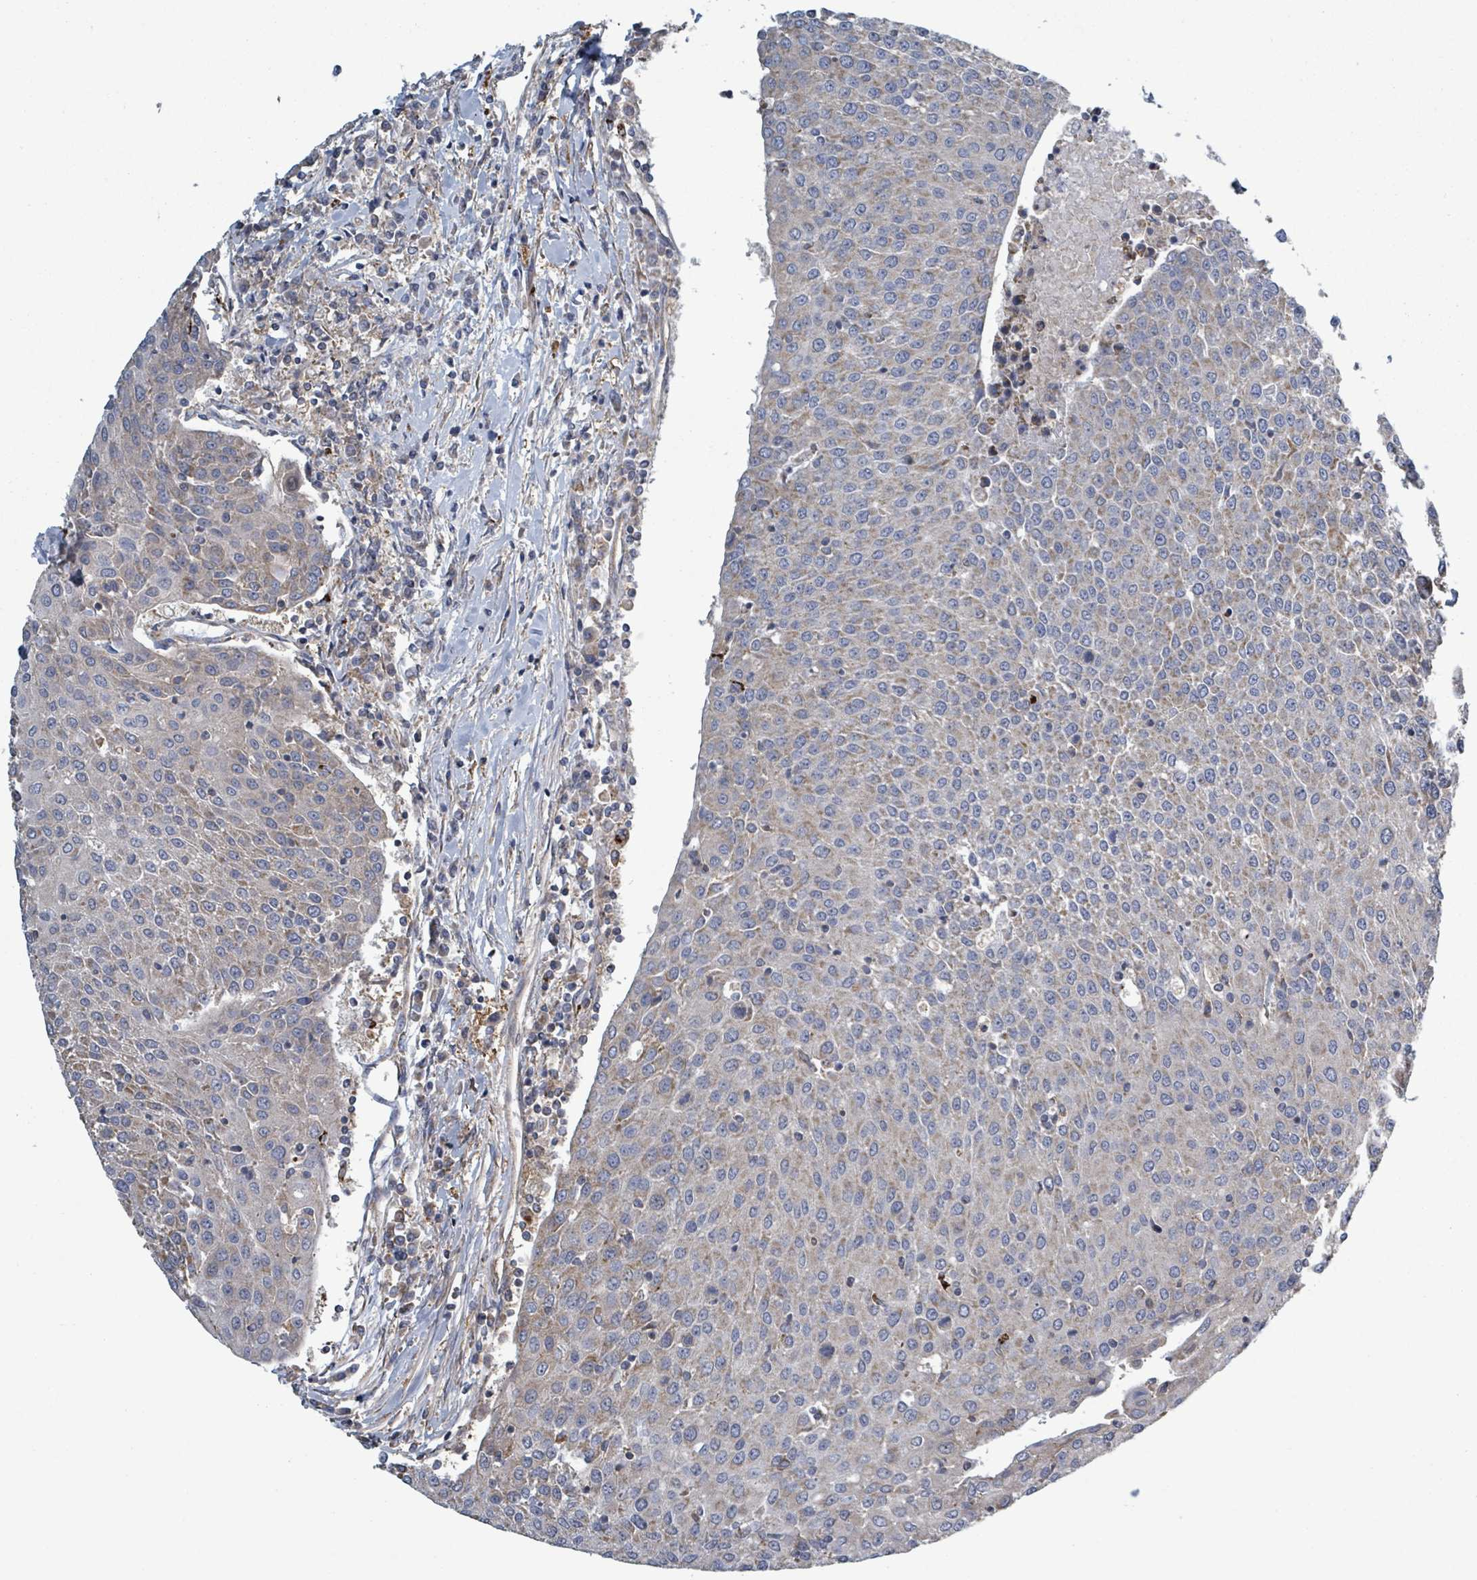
{"staining": {"intensity": "weak", "quantity": "25%-75%", "location": "cytoplasmic/membranous"}, "tissue": "urothelial cancer", "cell_type": "Tumor cells", "image_type": "cancer", "snomed": [{"axis": "morphology", "description": "Urothelial carcinoma, High grade"}, {"axis": "topography", "description": "Urinary bladder"}], "caption": "There is low levels of weak cytoplasmic/membranous expression in tumor cells of high-grade urothelial carcinoma, as demonstrated by immunohistochemical staining (brown color).", "gene": "ADCK1", "patient": {"sex": "female", "age": 85}}